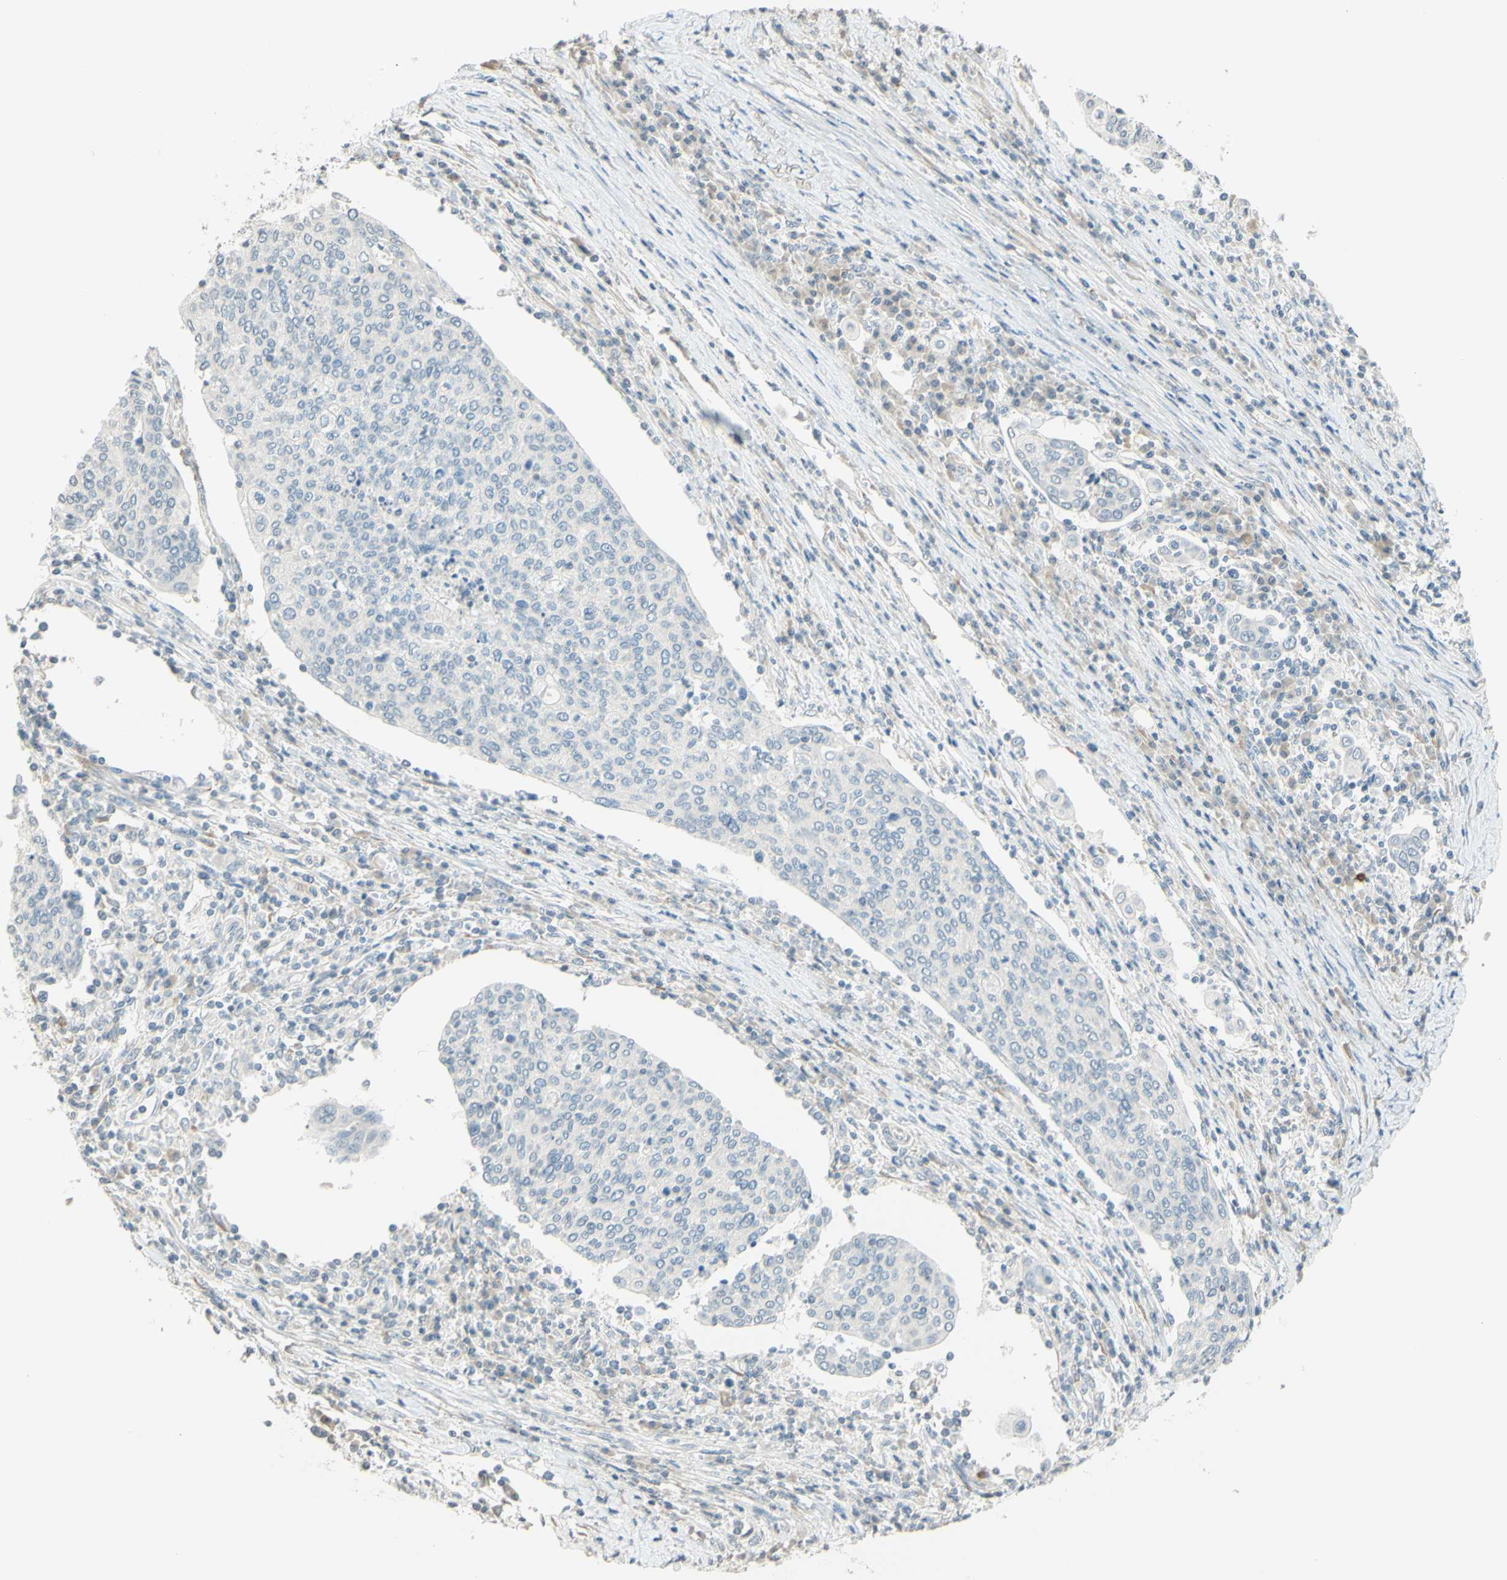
{"staining": {"intensity": "negative", "quantity": "none", "location": "none"}, "tissue": "cervical cancer", "cell_type": "Tumor cells", "image_type": "cancer", "snomed": [{"axis": "morphology", "description": "Squamous cell carcinoma, NOS"}, {"axis": "topography", "description": "Cervix"}], "caption": "High power microscopy image of an immunohistochemistry histopathology image of squamous cell carcinoma (cervical), revealing no significant expression in tumor cells.", "gene": "MAG", "patient": {"sex": "female", "age": 40}}